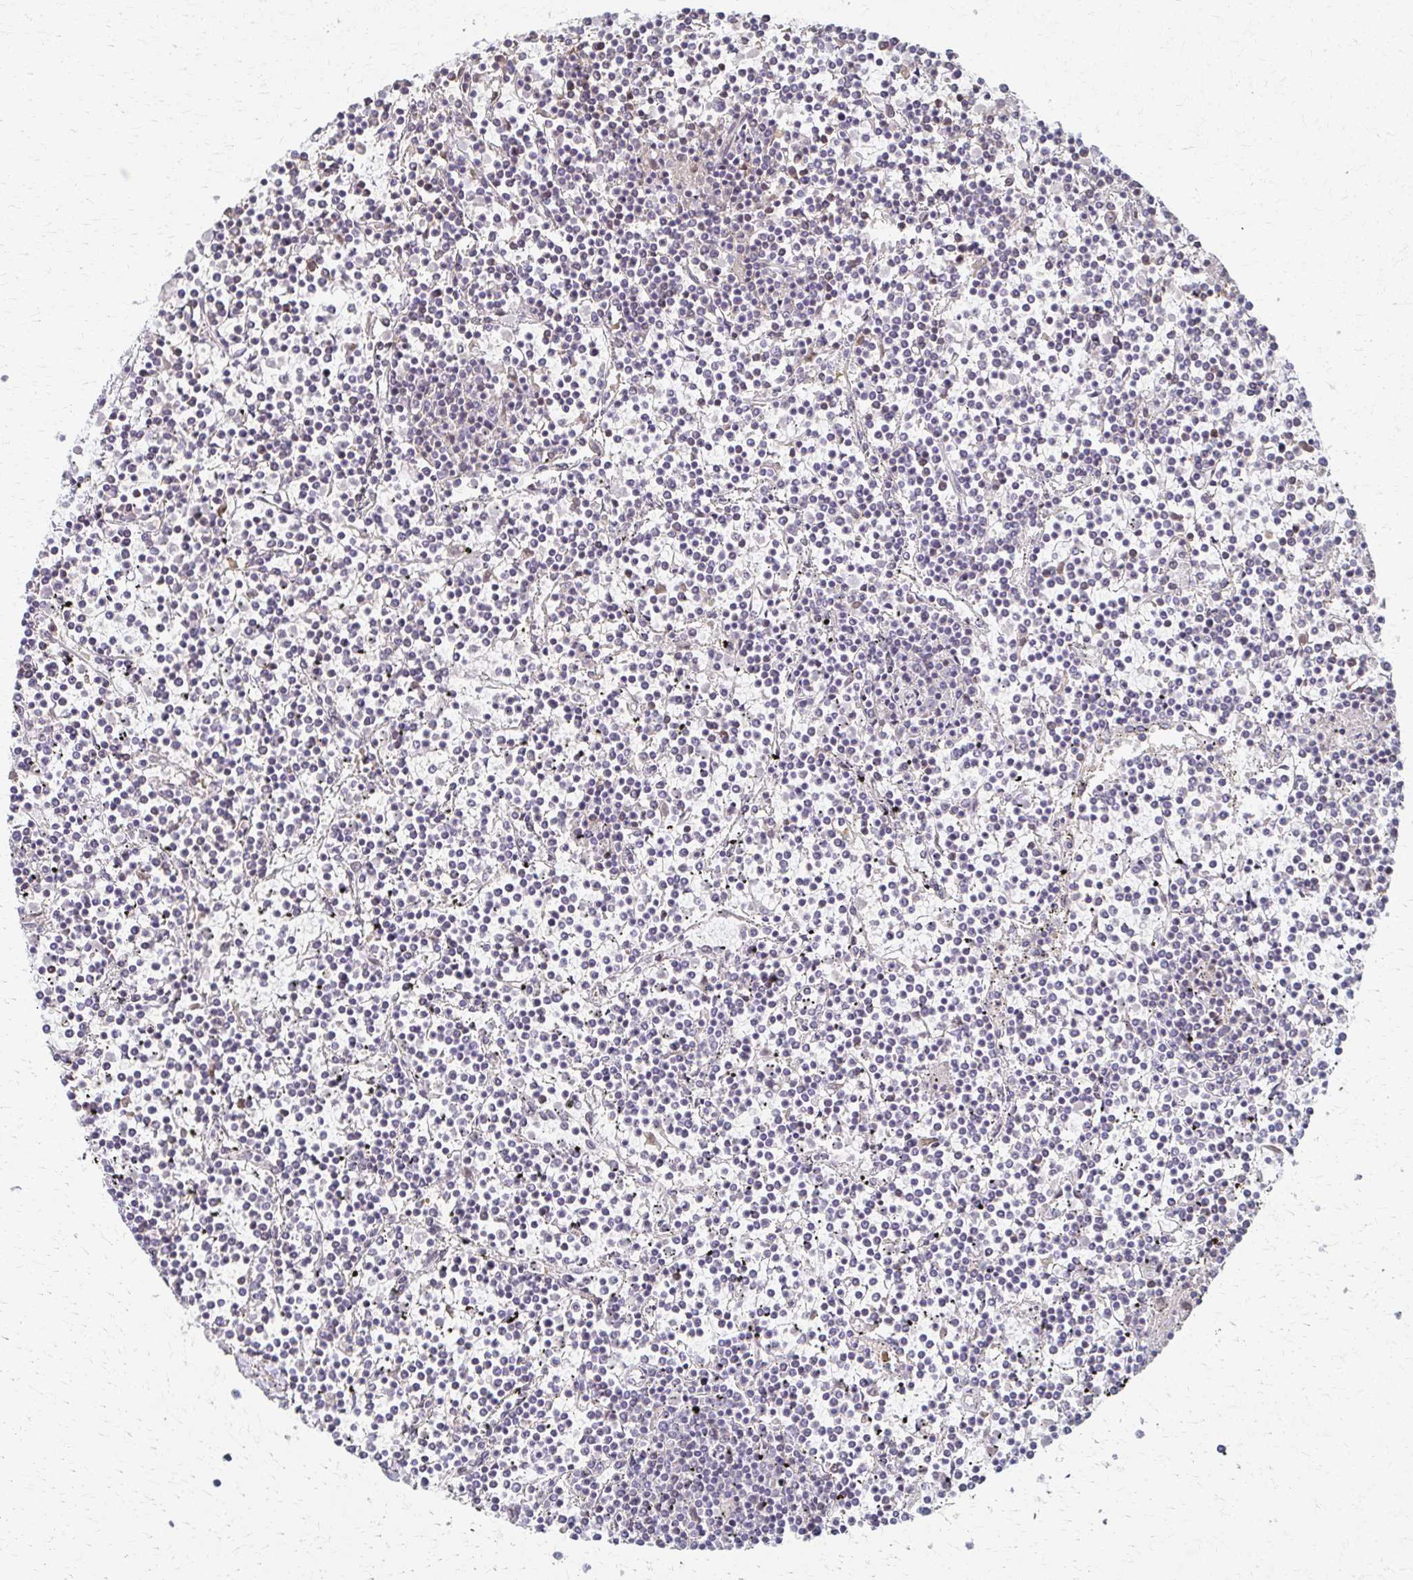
{"staining": {"intensity": "negative", "quantity": "none", "location": "none"}, "tissue": "lymphoma", "cell_type": "Tumor cells", "image_type": "cancer", "snomed": [{"axis": "morphology", "description": "Malignant lymphoma, non-Hodgkin's type, Low grade"}, {"axis": "topography", "description": "Spleen"}], "caption": "A high-resolution micrograph shows immunohistochemistry staining of malignant lymphoma, non-Hodgkin's type (low-grade), which exhibits no significant staining in tumor cells.", "gene": "EOLA2", "patient": {"sex": "female", "age": 19}}